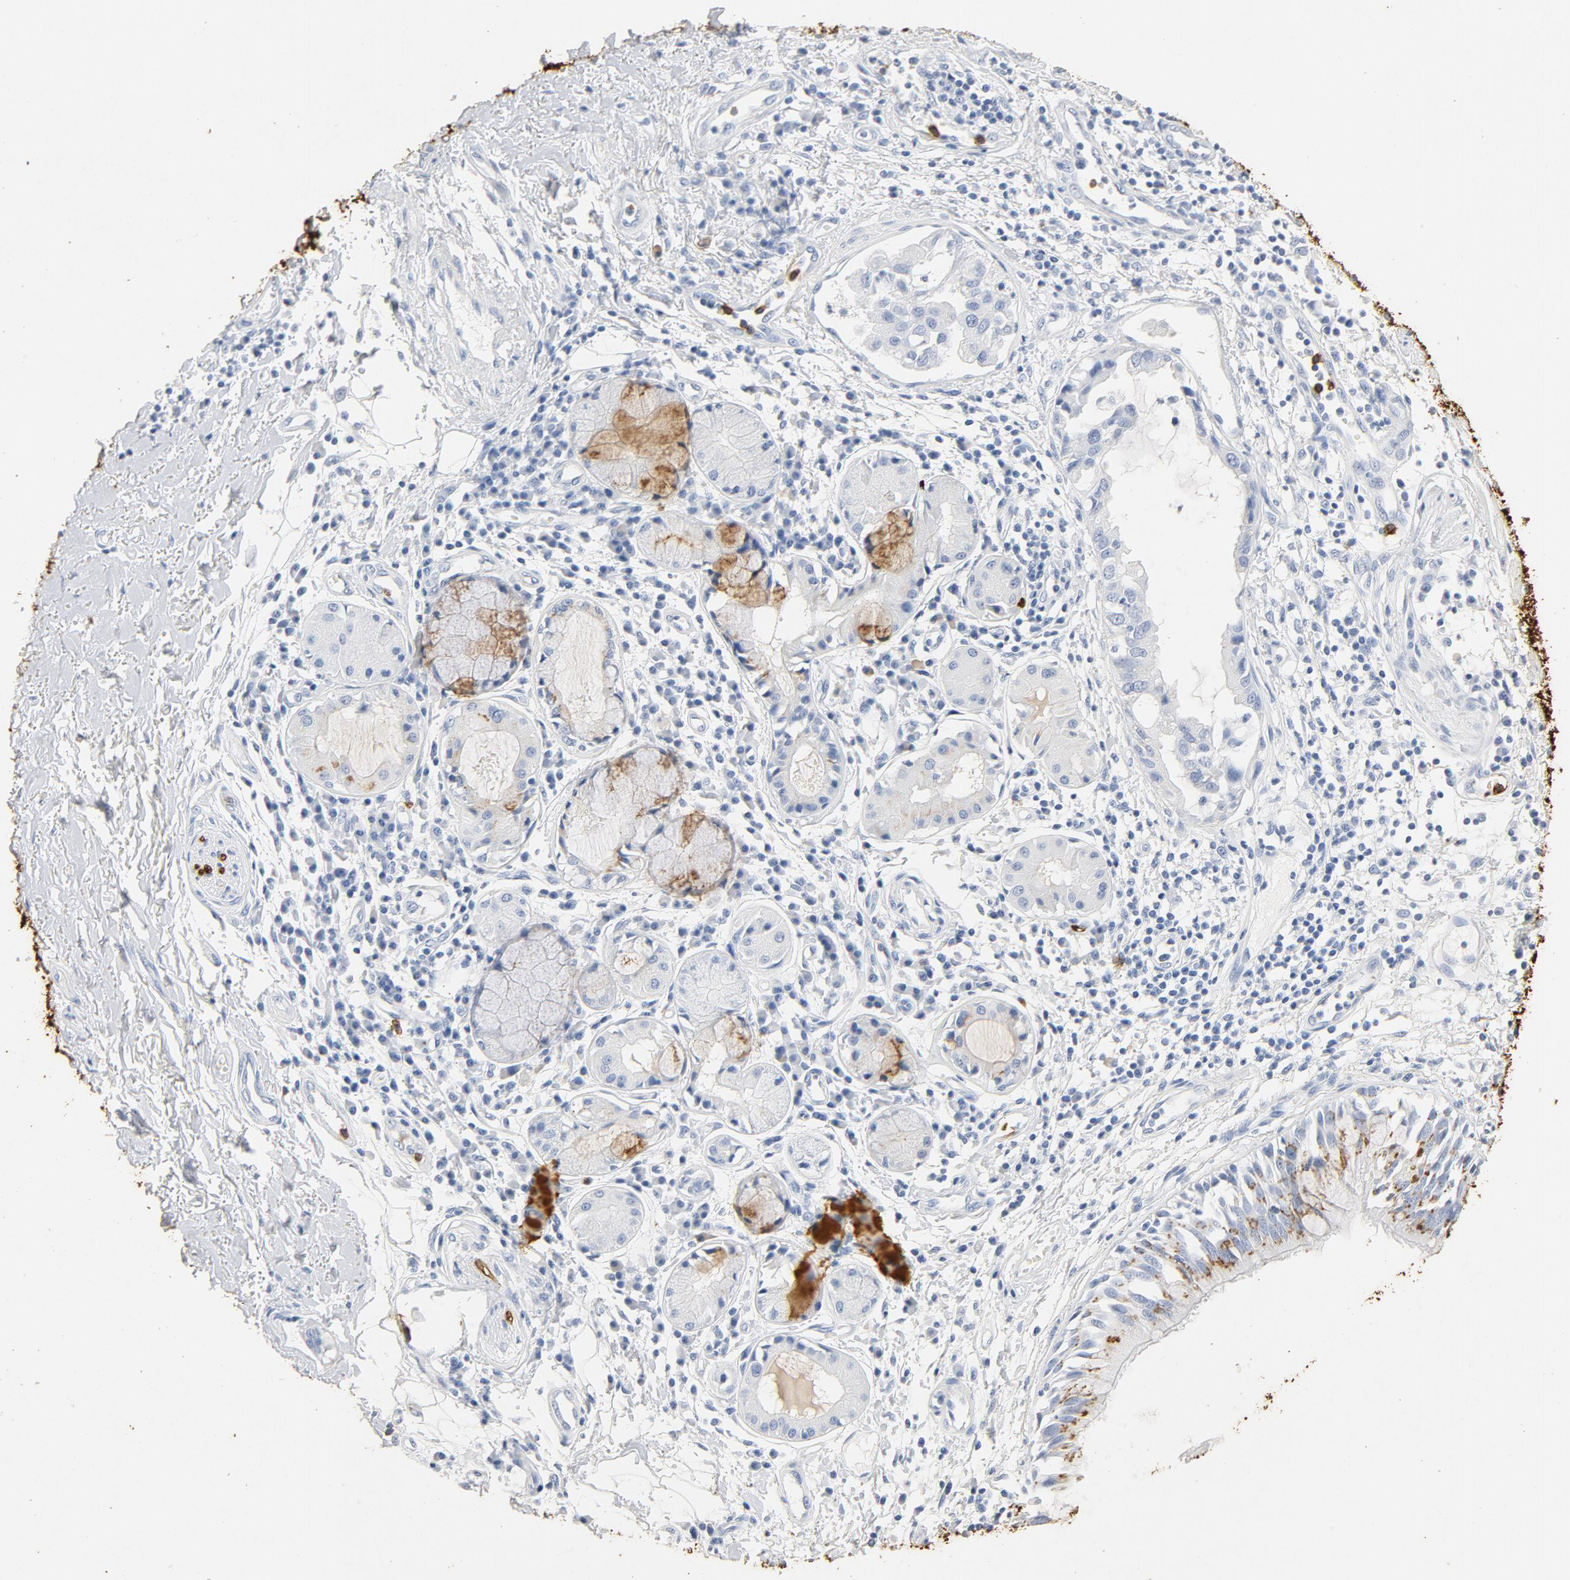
{"staining": {"intensity": "negative", "quantity": "none", "location": "none"}, "tissue": "adipose tissue", "cell_type": "Adipocytes", "image_type": "normal", "snomed": [{"axis": "morphology", "description": "Normal tissue, NOS"}, {"axis": "morphology", "description": "Adenocarcinoma, NOS"}, {"axis": "topography", "description": "Cartilage tissue"}, {"axis": "topography", "description": "Bronchus"}, {"axis": "topography", "description": "Lung"}], "caption": "Adipocytes are negative for brown protein staining in unremarkable adipose tissue. The staining is performed using DAB brown chromogen with nuclei counter-stained in using hematoxylin.", "gene": "PTPRB", "patient": {"sex": "female", "age": 67}}